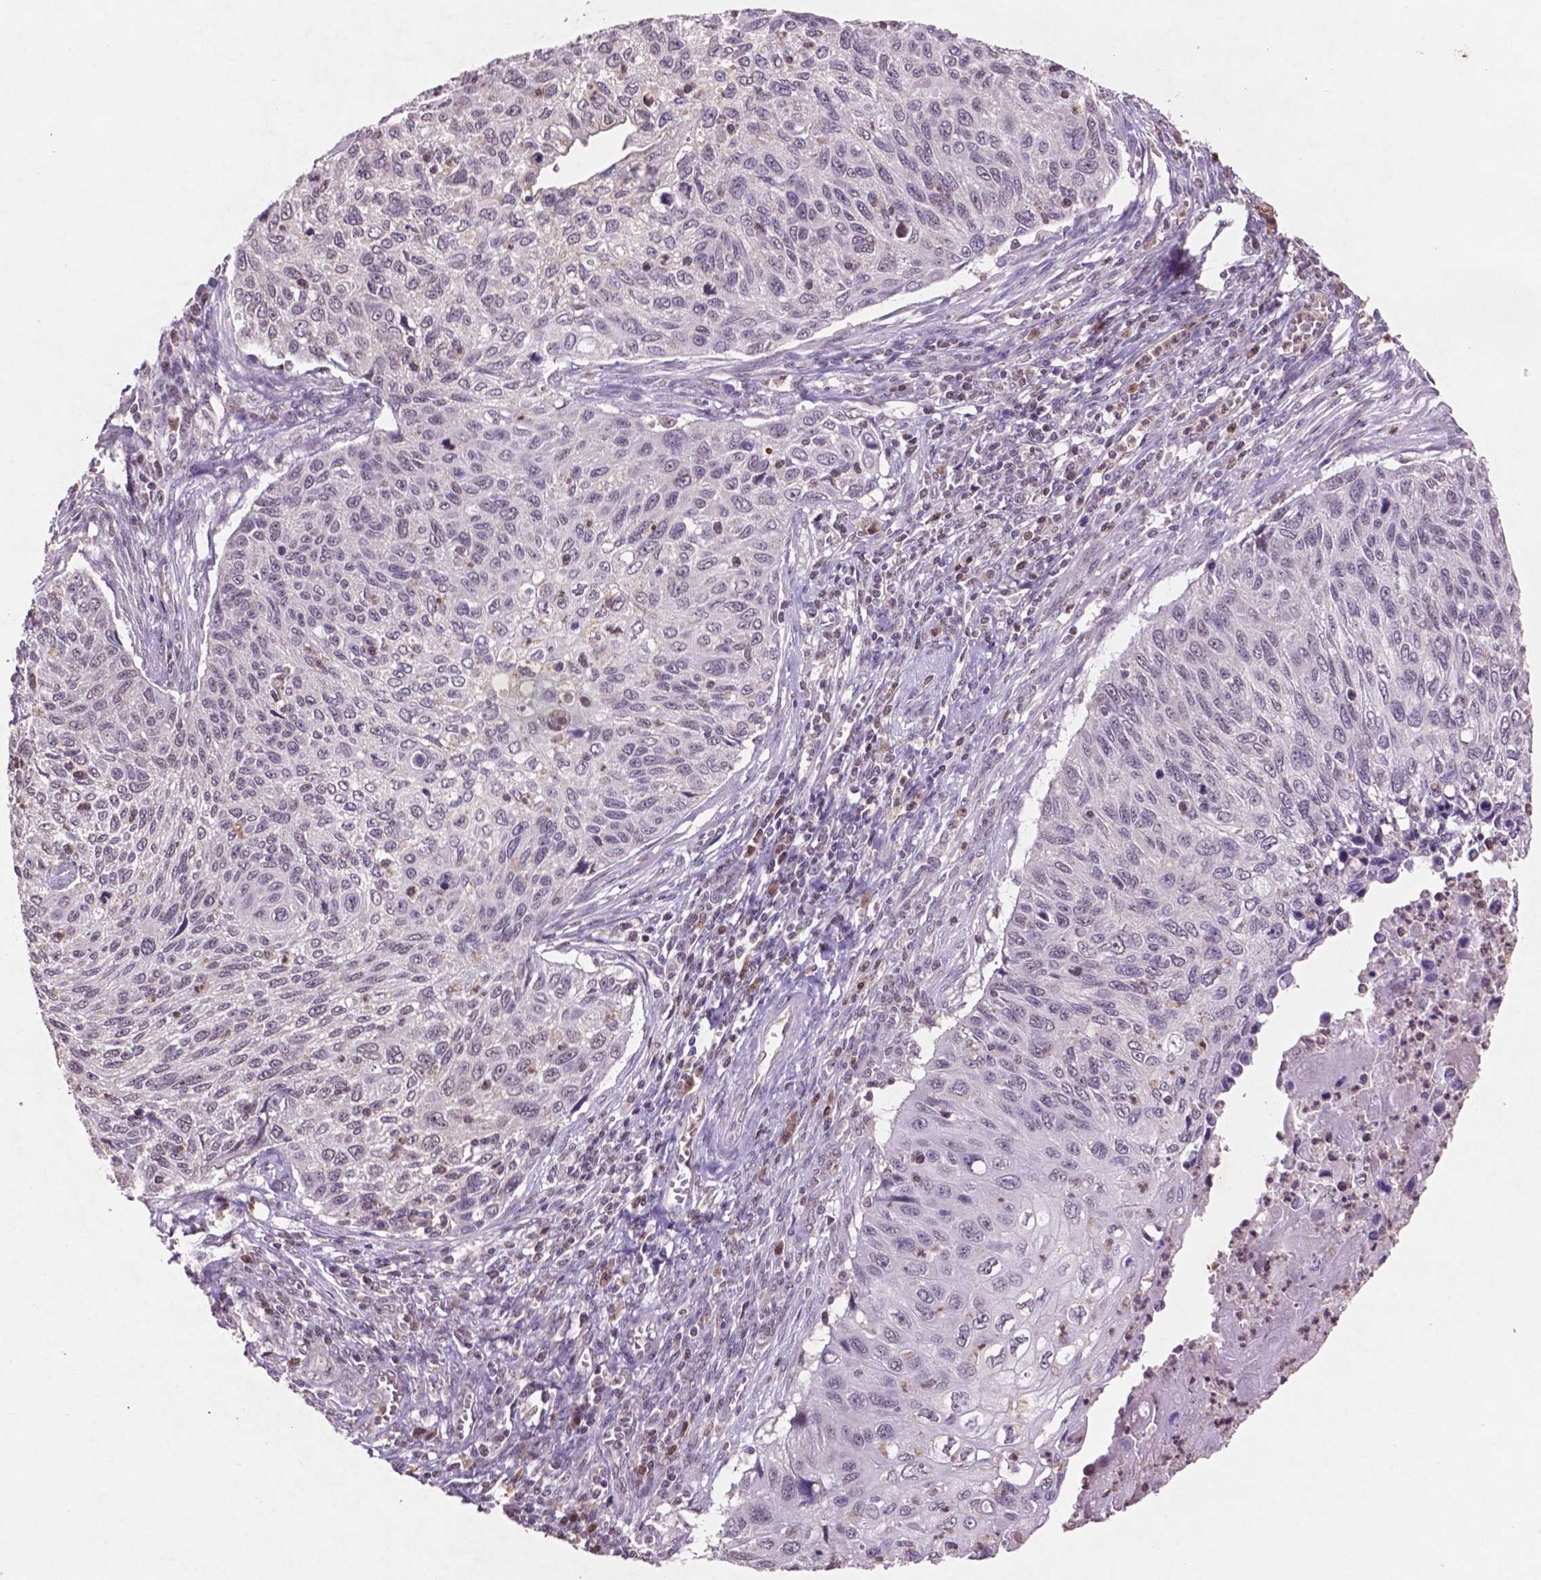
{"staining": {"intensity": "negative", "quantity": "none", "location": "none"}, "tissue": "cervical cancer", "cell_type": "Tumor cells", "image_type": "cancer", "snomed": [{"axis": "morphology", "description": "Squamous cell carcinoma, NOS"}, {"axis": "topography", "description": "Cervix"}], "caption": "Tumor cells show no significant positivity in cervical squamous cell carcinoma.", "gene": "GLRX", "patient": {"sex": "female", "age": 70}}